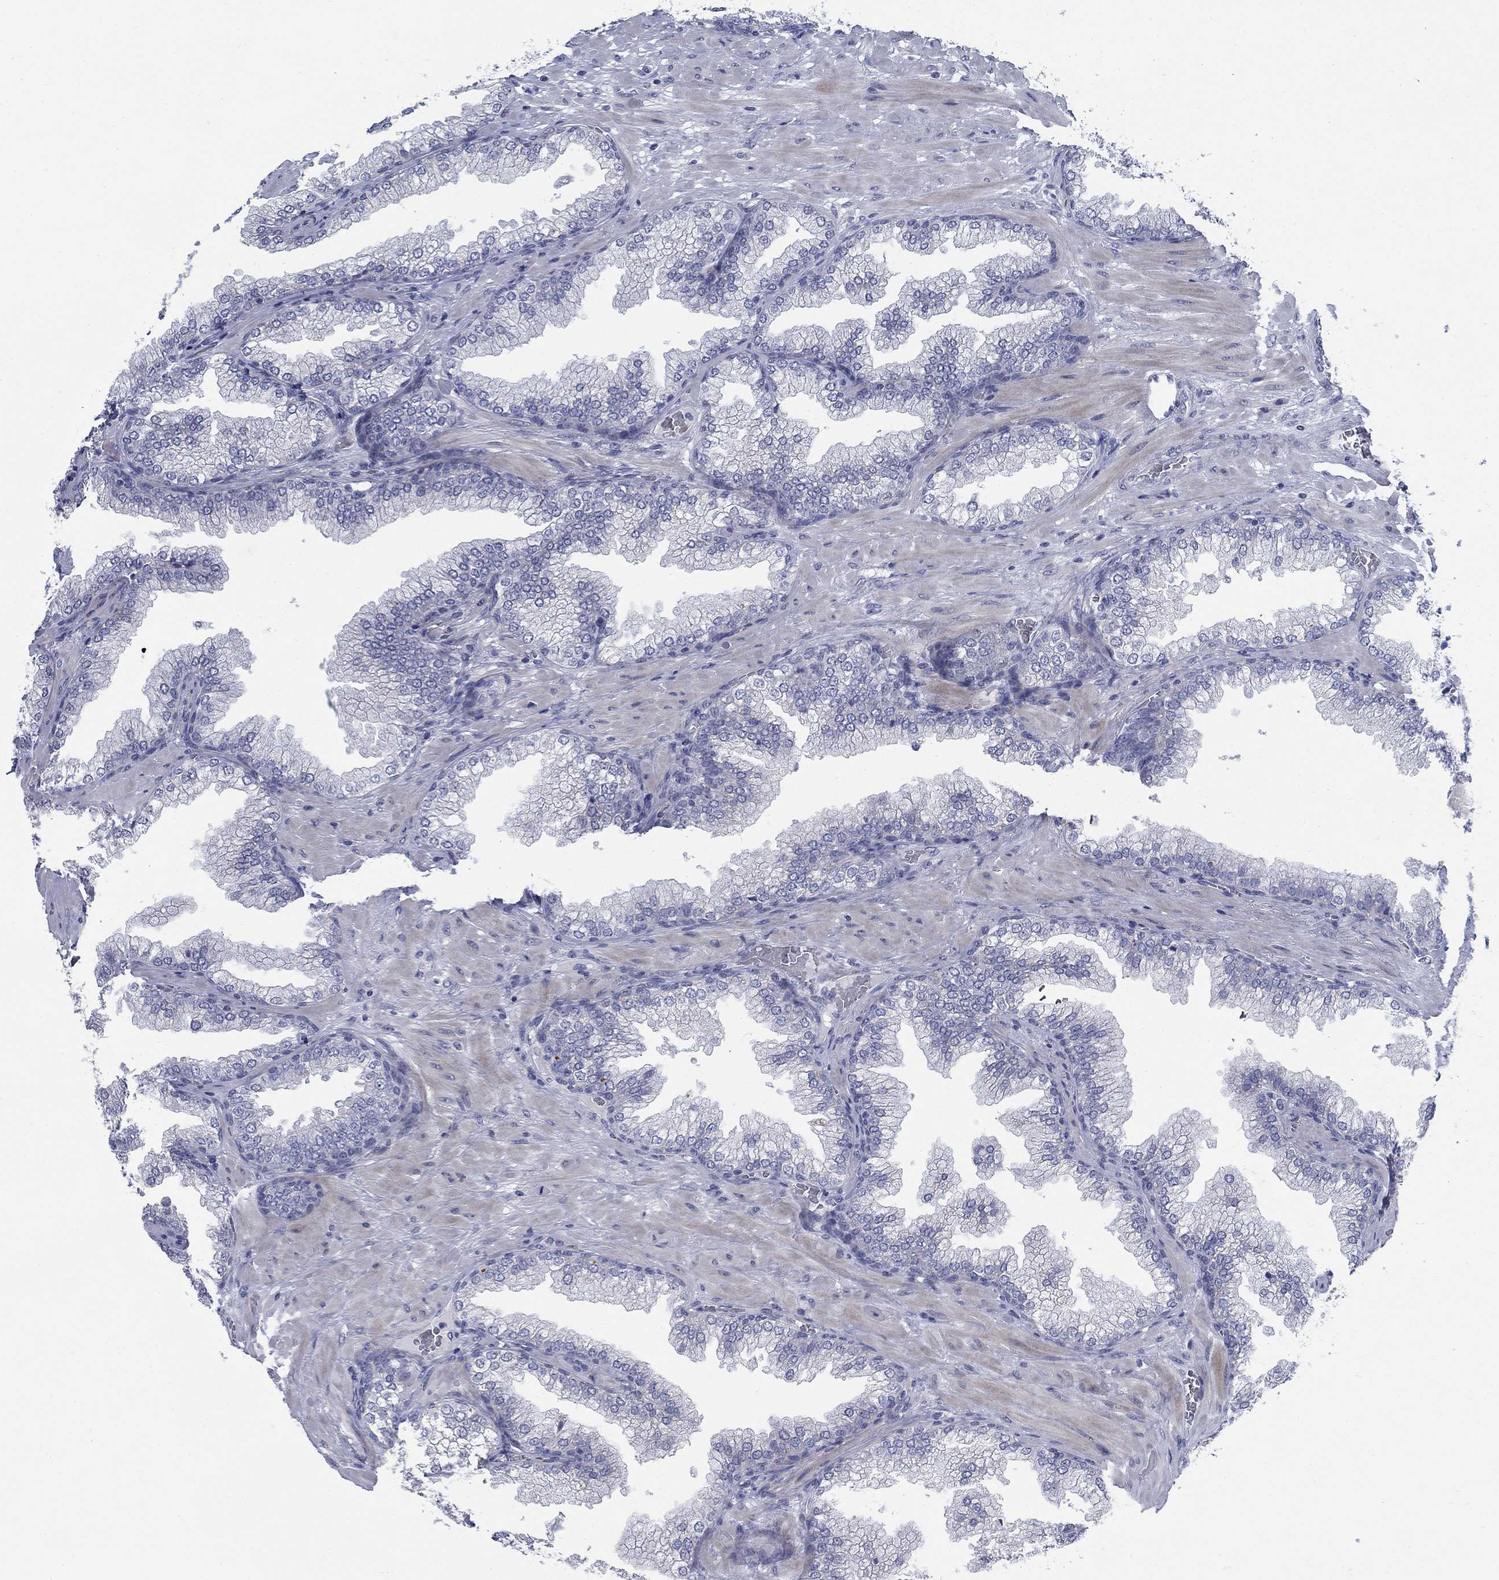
{"staining": {"intensity": "negative", "quantity": "none", "location": "none"}, "tissue": "prostate cancer", "cell_type": "Tumor cells", "image_type": "cancer", "snomed": [{"axis": "morphology", "description": "Adenocarcinoma, Low grade"}, {"axis": "topography", "description": "Prostate"}], "caption": "Tumor cells are negative for protein expression in human prostate cancer.", "gene": "DNER", "patient": {"sex": "male", "age": 57}}